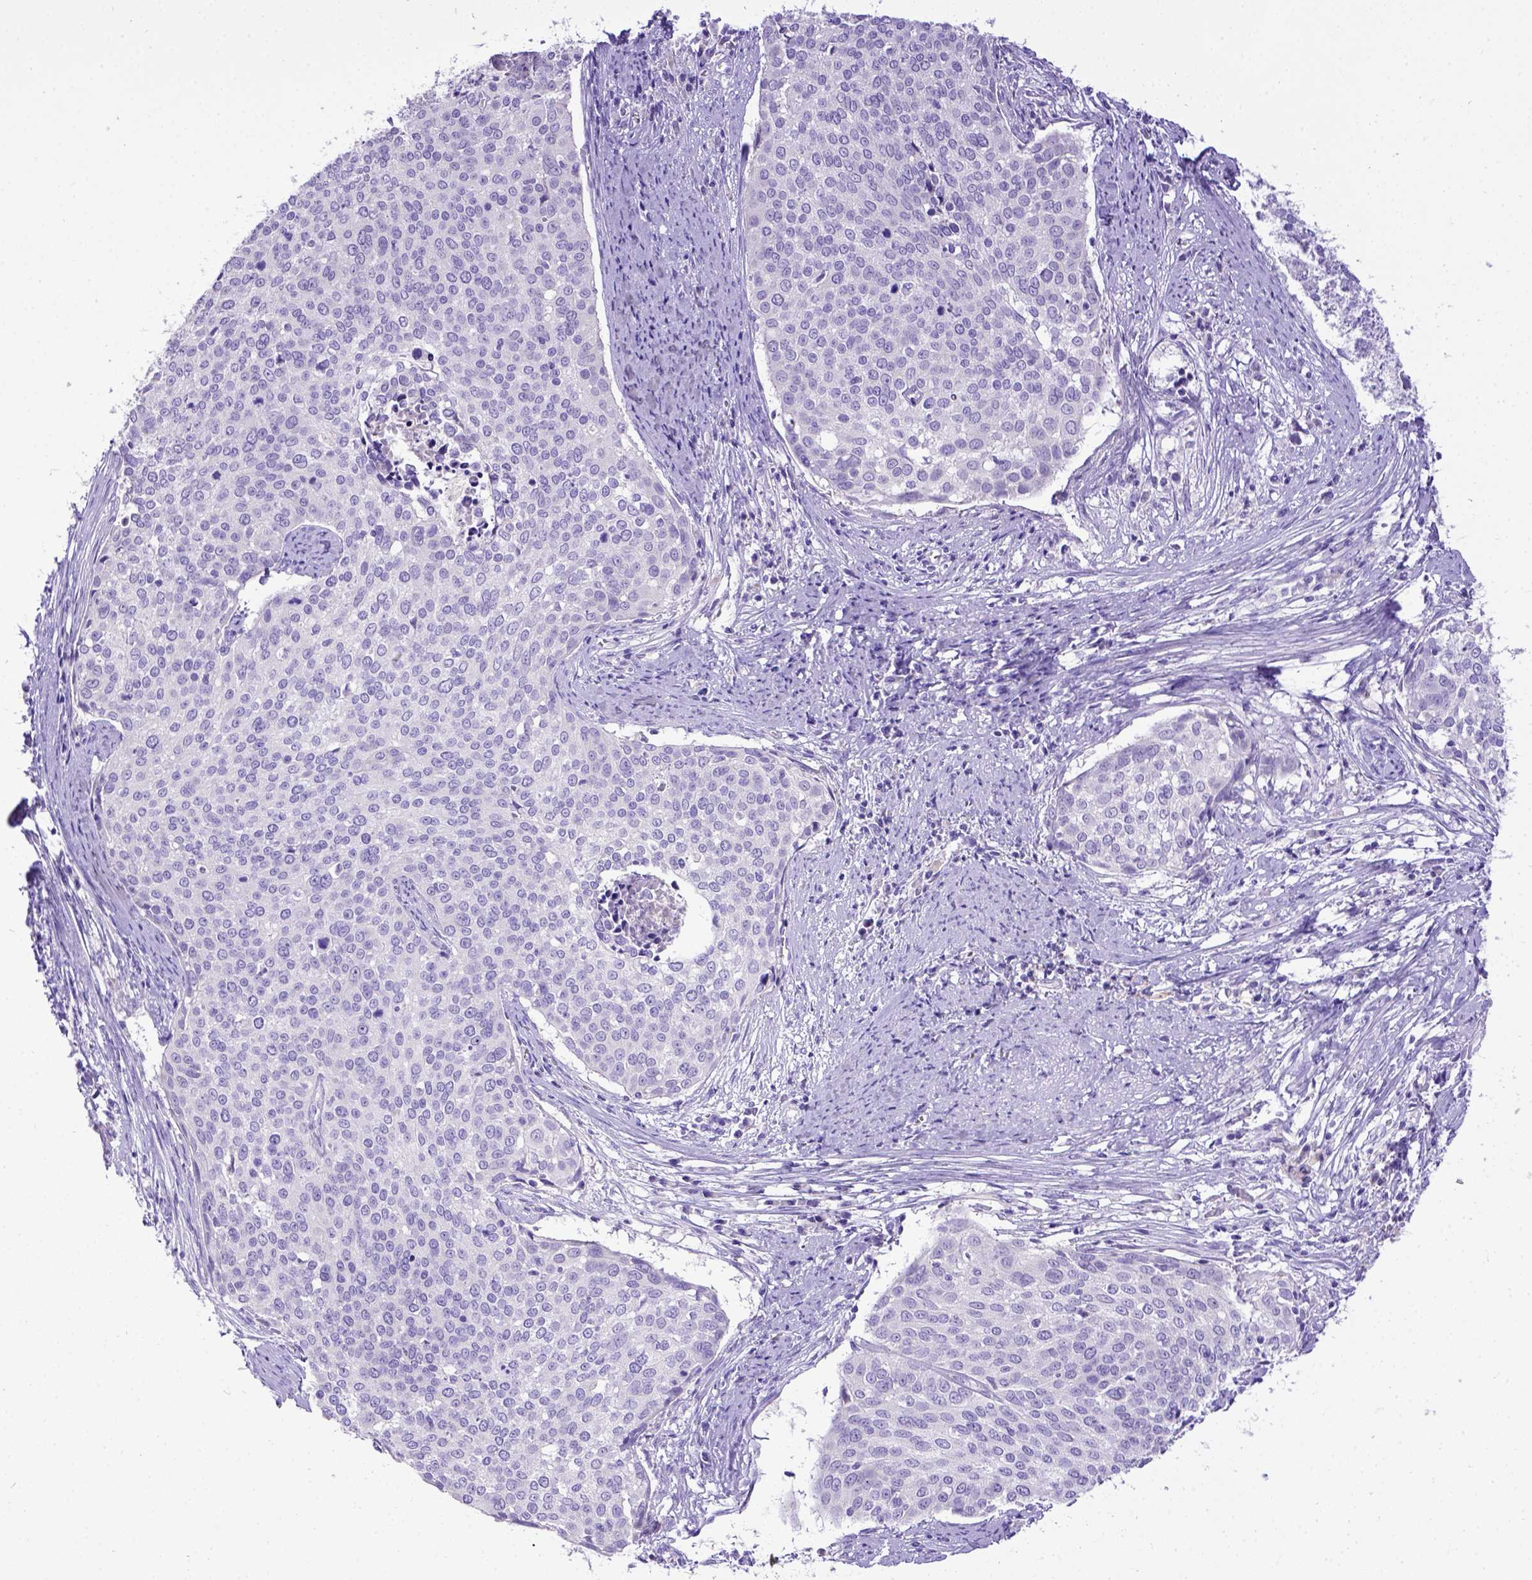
{"staining": {"intensity": "negative", "quantity": "none", "location": "none"}, "tissue": "cervical cancer", "cell_type": "Tumor cells", "image_type": "cancer", "snomed": [{"axis": "morphology", "description": "Squamous cell carcinoma, NOS"}, {"axis": "topography", "description": "Cervix"}], "caption": "This is a photomicrograph of immunohistochemistry staining of cervical cancer (squamous cell carcinoma), which shows no expression in tumor cells.", "gene": "SPEF1", "patient": {"sex": "female", "age": 39}}